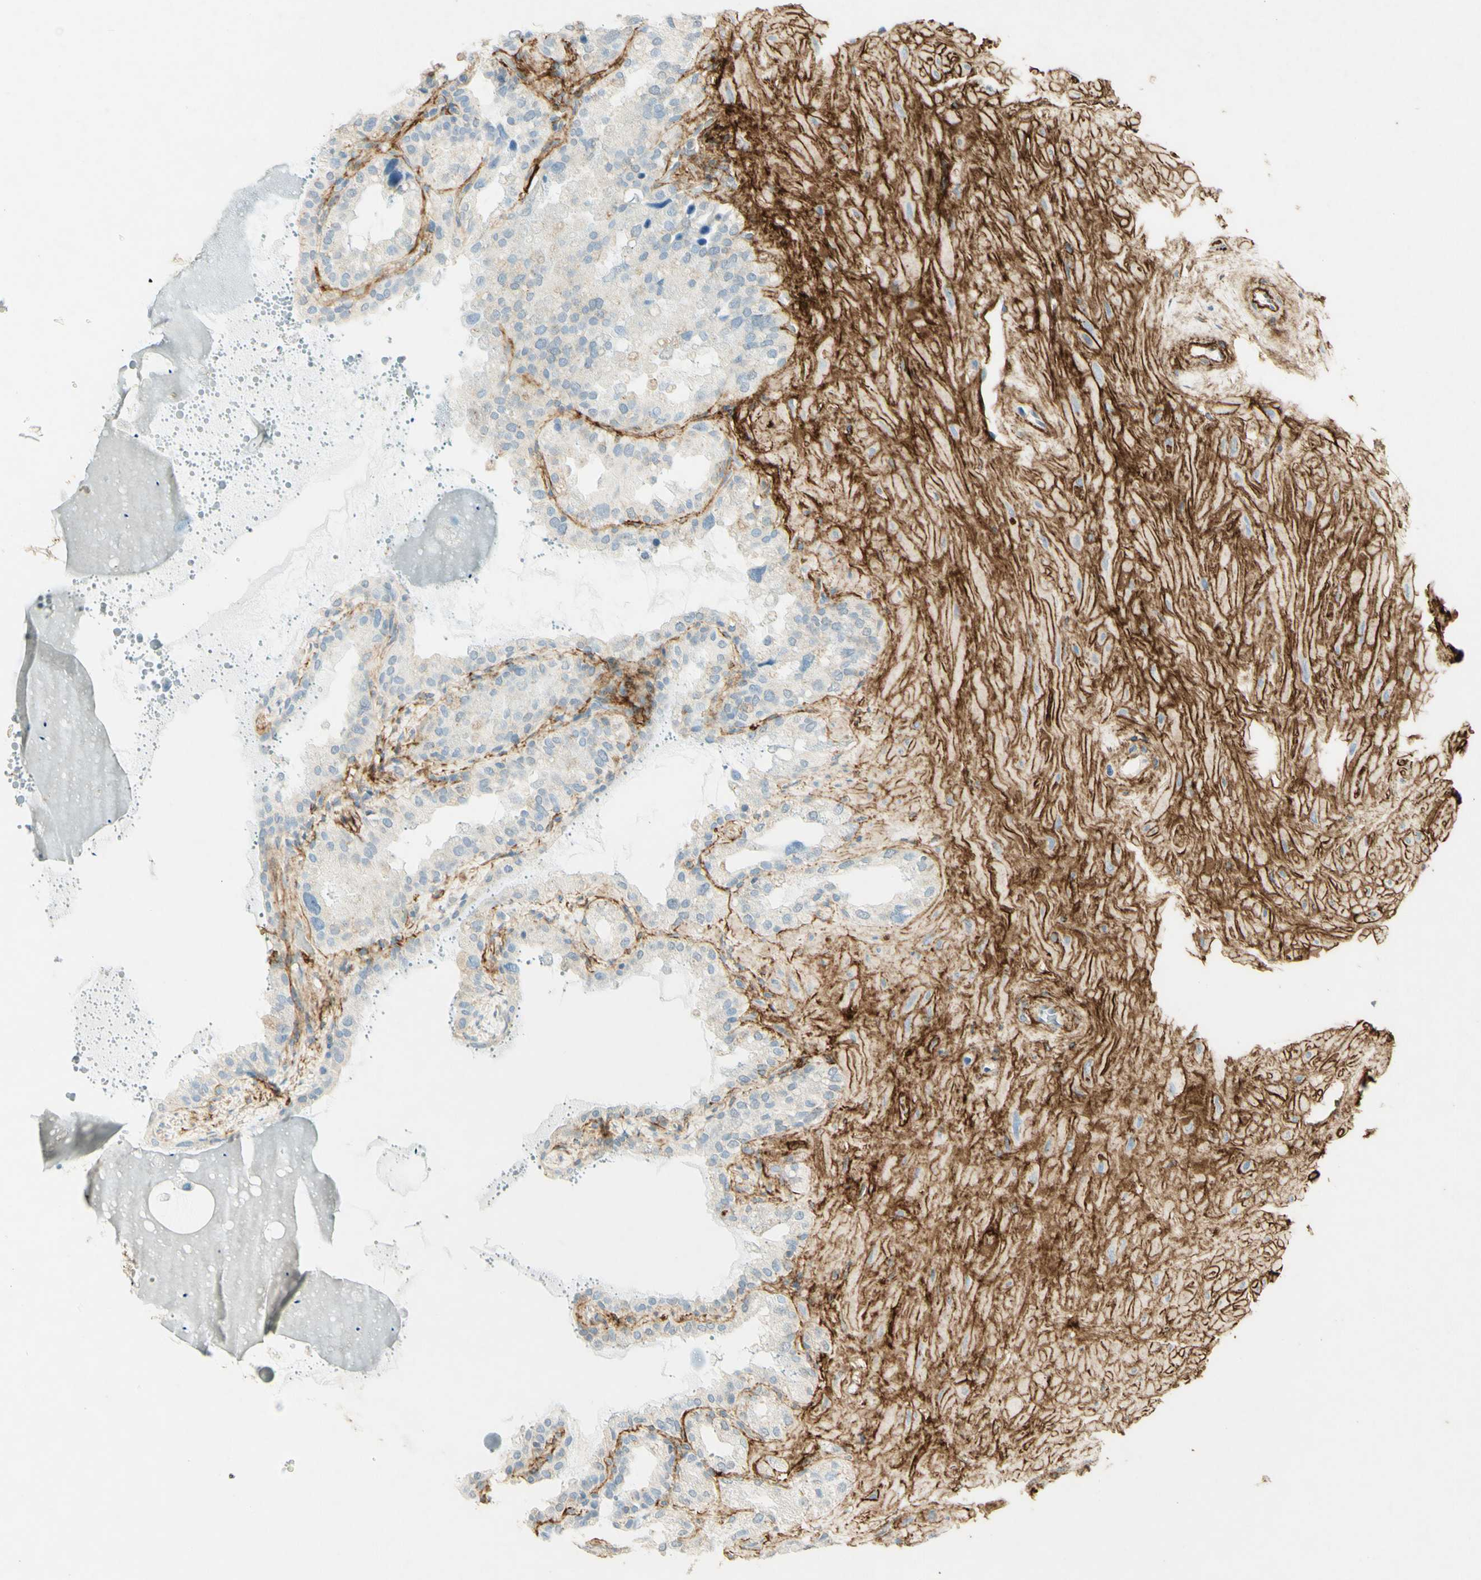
{"staining": {"intensity": "strong", "quantity": "<25%", "location": "cytoplasmic/membranous"}, "tissue": "seminal vesicle", "cell_type": "Glandular cells", "image_type": "normal", "snomed": [{"axis": "morphology", "description": "Normal tissue, NOS"}, {"axis": "topography", "description": "Seminal veicle"}], "caption": "This histopathology image exhibits immunohistochemistry staining of unremarkable human seminal vesicle, with medium strong cytoplasmic/membranous staining in about <25% of glandular cells.", "gene": "TNN", "patient": {"sex": "male", "age": 68}}